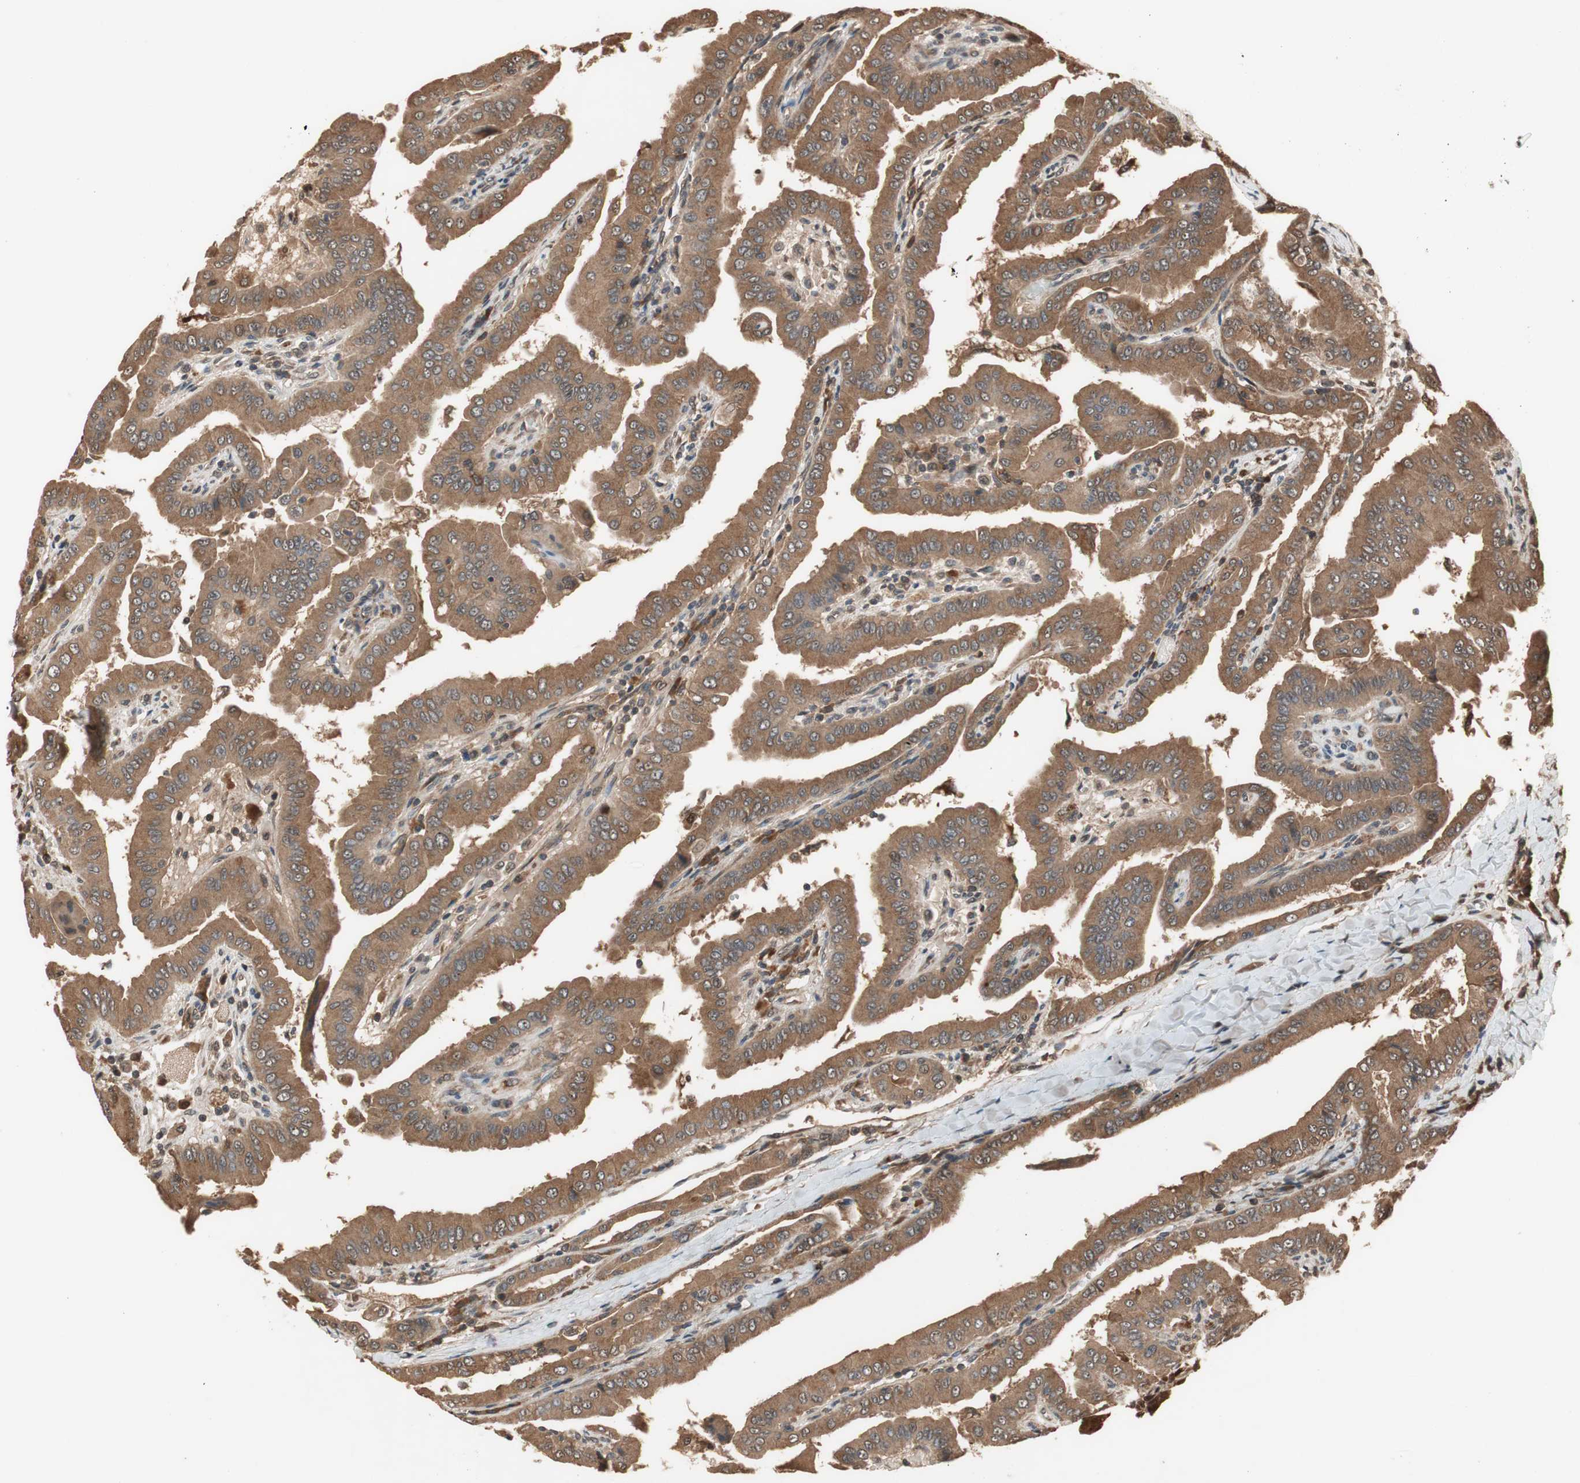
{"staining": {"intensity": "moderate", "quantity": ">75%", "location": "cytoplasmic/membranous"}, "tissue": "thyroid cancer", "cell_type": "Tumor cells", "image_type": "cancer", "snomed": [{"axis": "morphology", "description": "Papillary adenocarcinoma, NOS"}, {"axis": "topography", "description": "Thyroid gland"}], "caption": "DAB (3,3'-diaminobenzidine) immunohistochemical staining of thyroid cancer (papillary adenocarcinoma) displays moderate cytoplasmic/membranous protein staining in about >75% of tumor cells.", "gene": "TMEM230", "patient": {"sex": "male", "age": 33}}